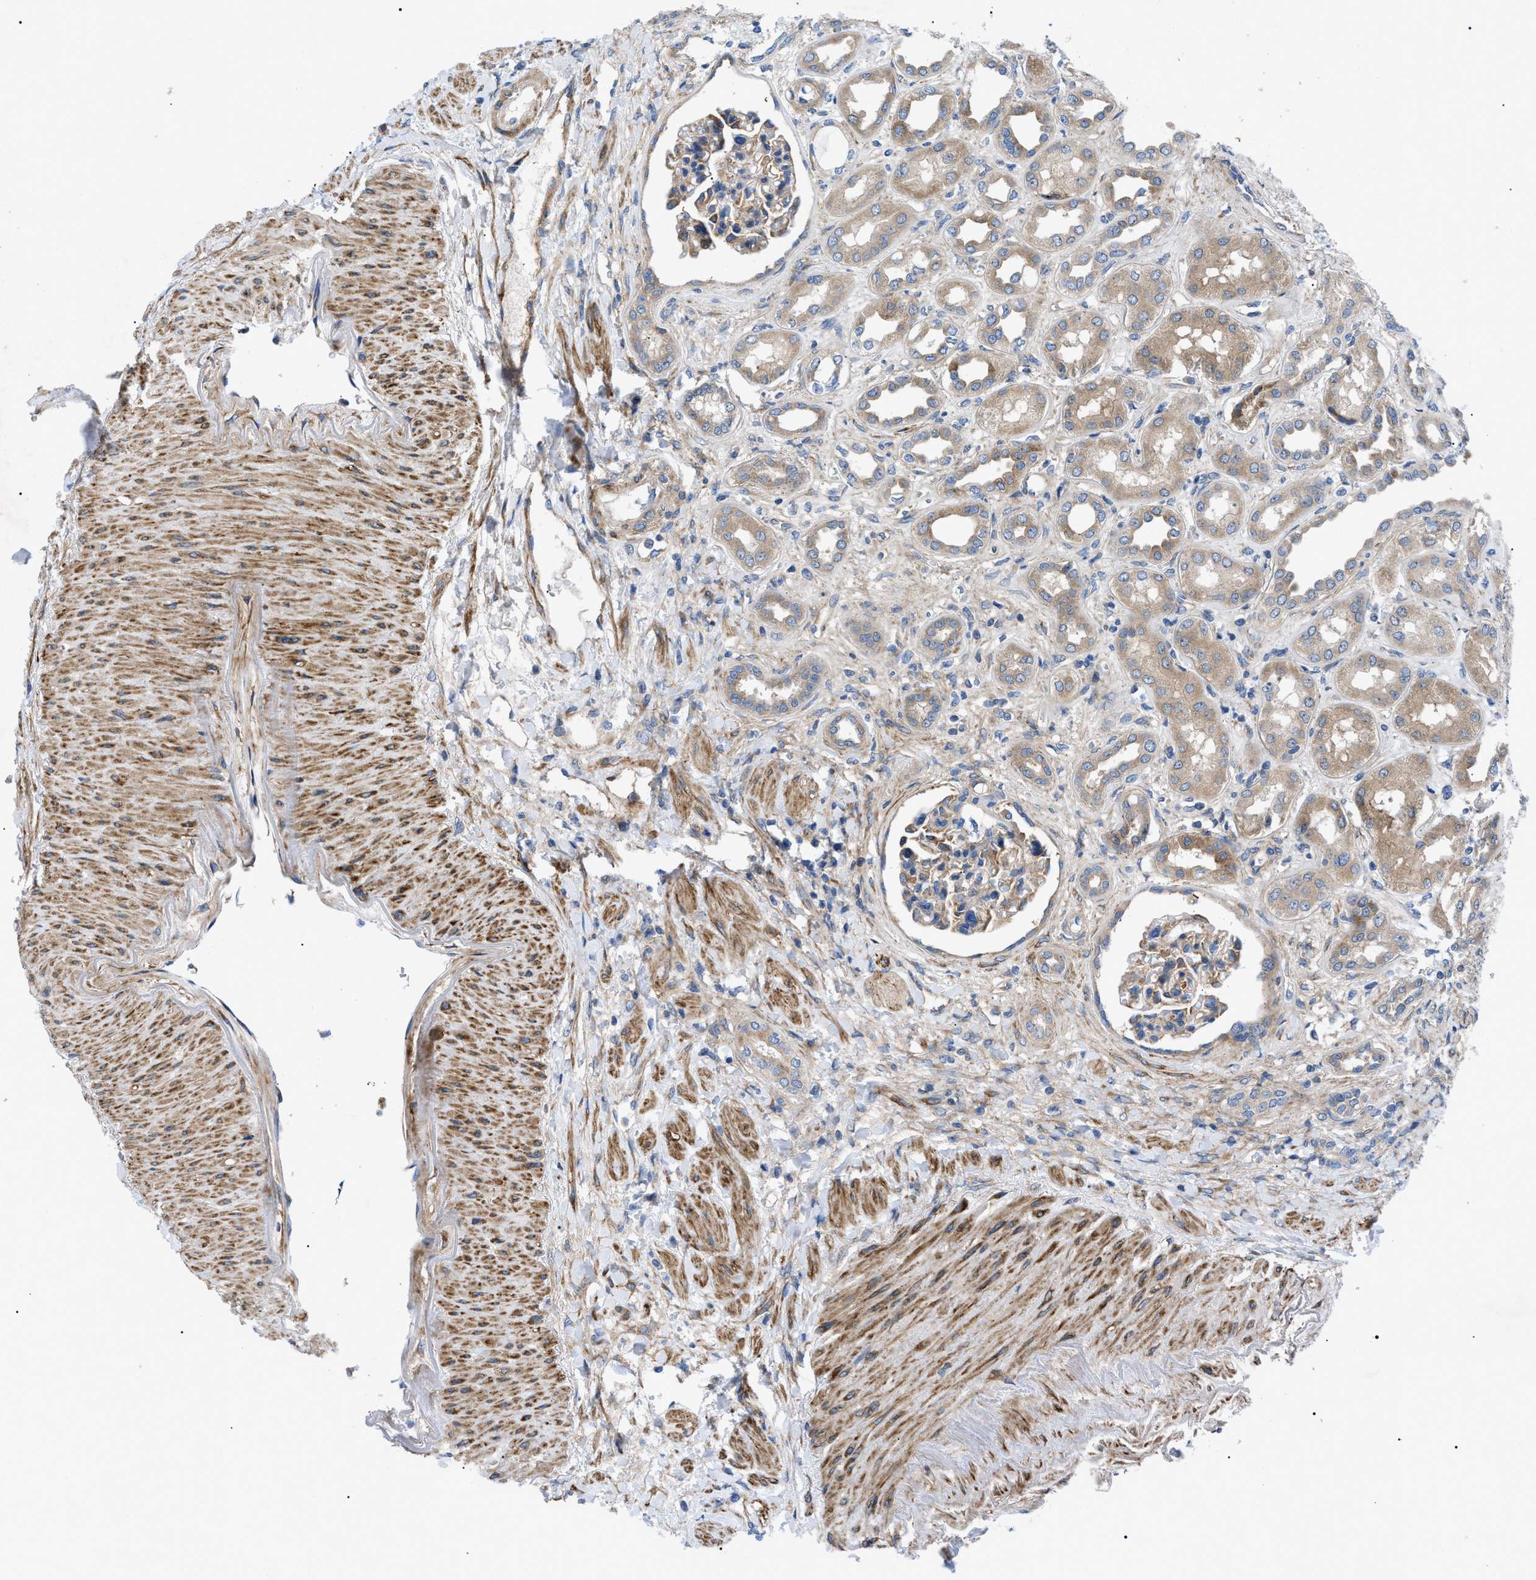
{"staining": {"intensity": "moderate", "quantity": "25%-75%", "location": "cytoplasmic/membranous"}, "tissue": "kidney", "cell_type": "Cells in glomeruli", "image_type": "normal", "snomed": [{"axis": "morphology", "description": "Normal tissue, NOS"}, {"axis": "topography", "description": "Kidney"}], "caption": "Moderate cytoplasmic/membranous protein positivity is present in about 25%-75% of cells in glomeruli in kidney.", "gene": "HSPB8", "patient": {"sex": "male", "age": 59}}